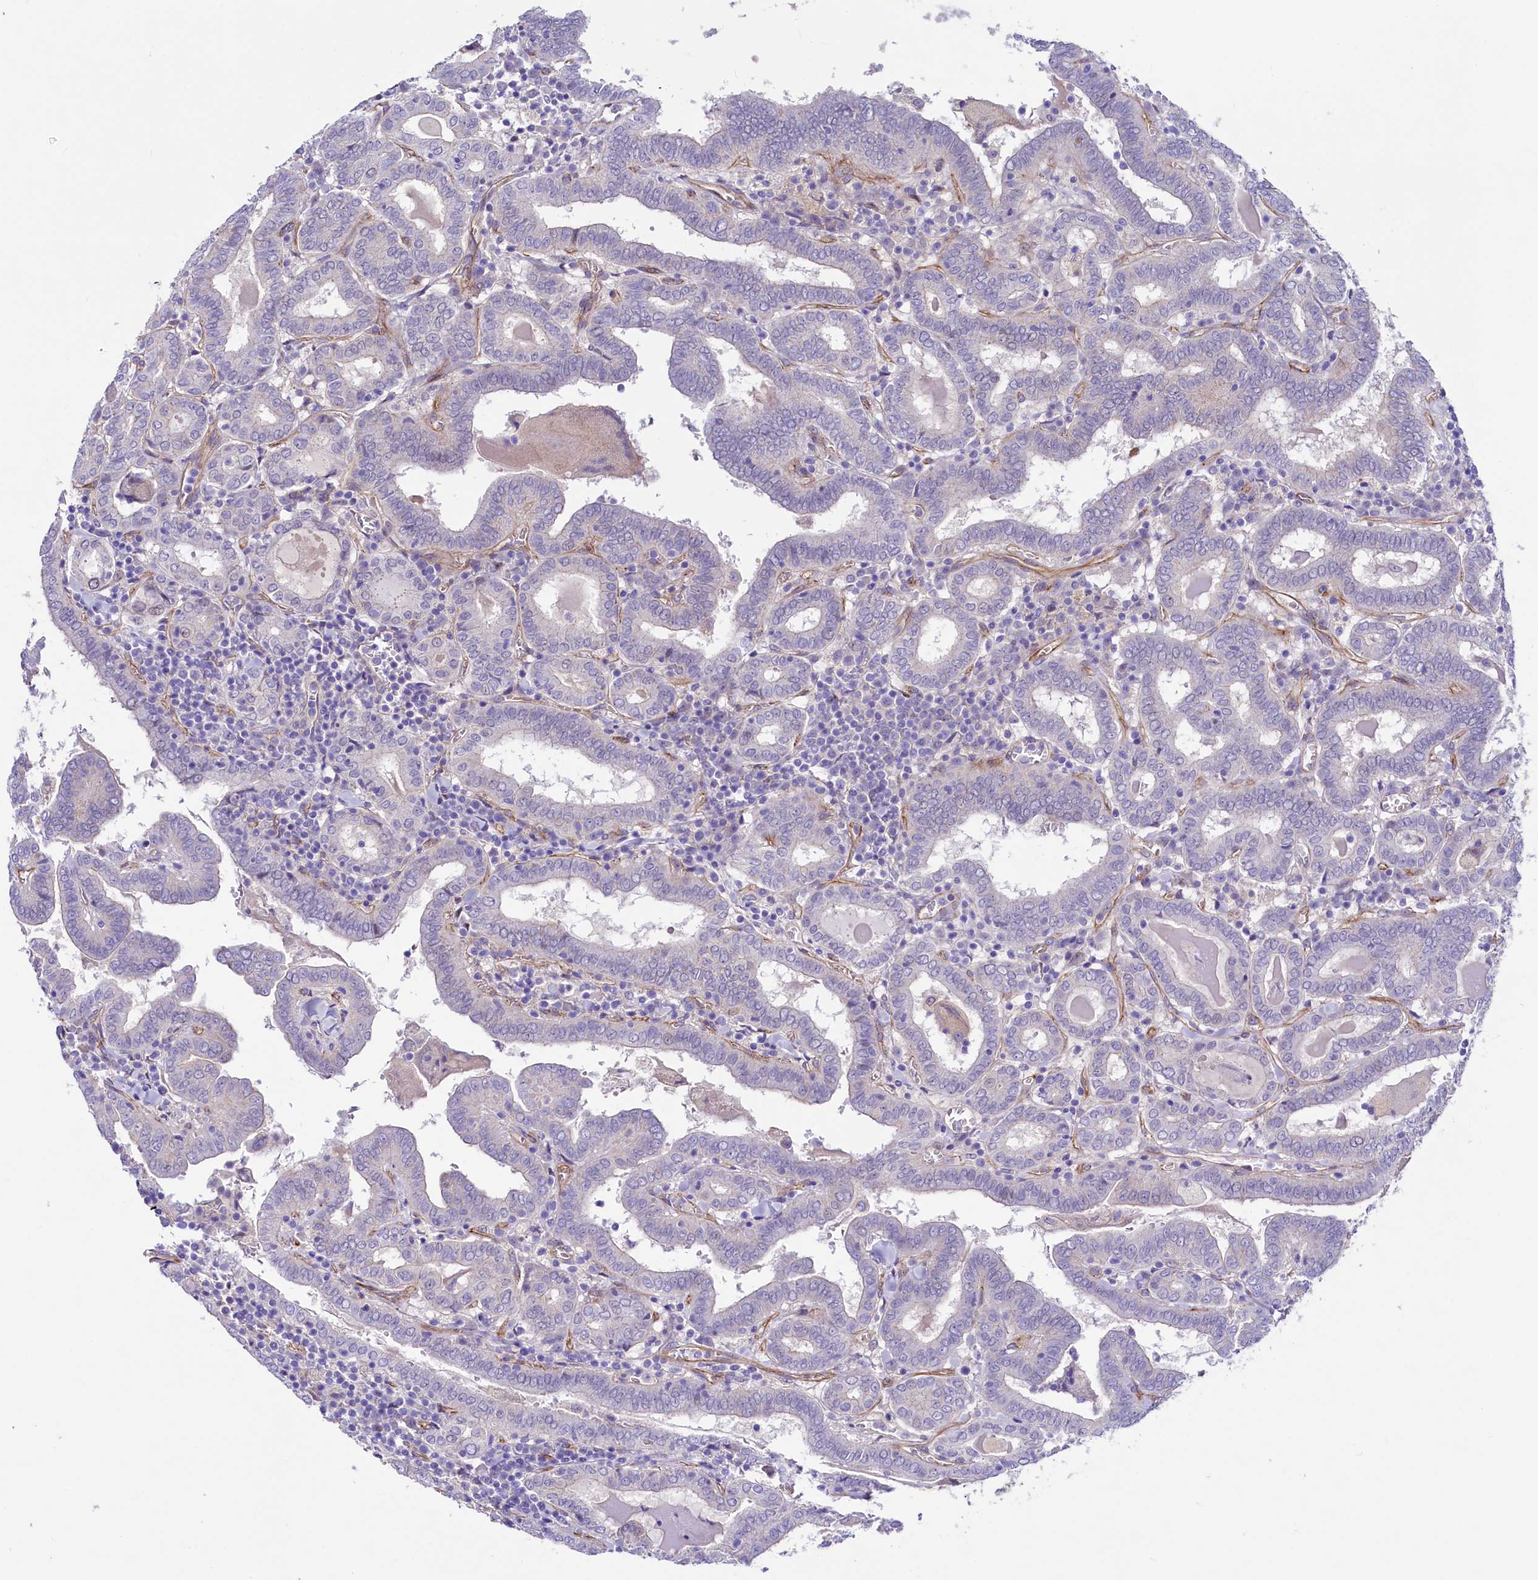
{"staining": {"intensity": "negative", "quantity": "none", "location": "none"}, "tissue": "thyroid cancer", "cell_type": "Tumor cells", "image_type": "cancer", "snomed": [{"axis": "morphology", "description": "Papillary adenocarcinoma, NOS"}, {"axis": "topography", "description": "Thyroid gland"}], "caption": "Tumor cells are negative for brown protein staining in papillary adenocarcinoma (thyroid). (Immunohistochemistry (ihc), brightfield microscopy, high magnification).", "gene": "SLF1", "patient": {"sex": "female", "age": 72}}